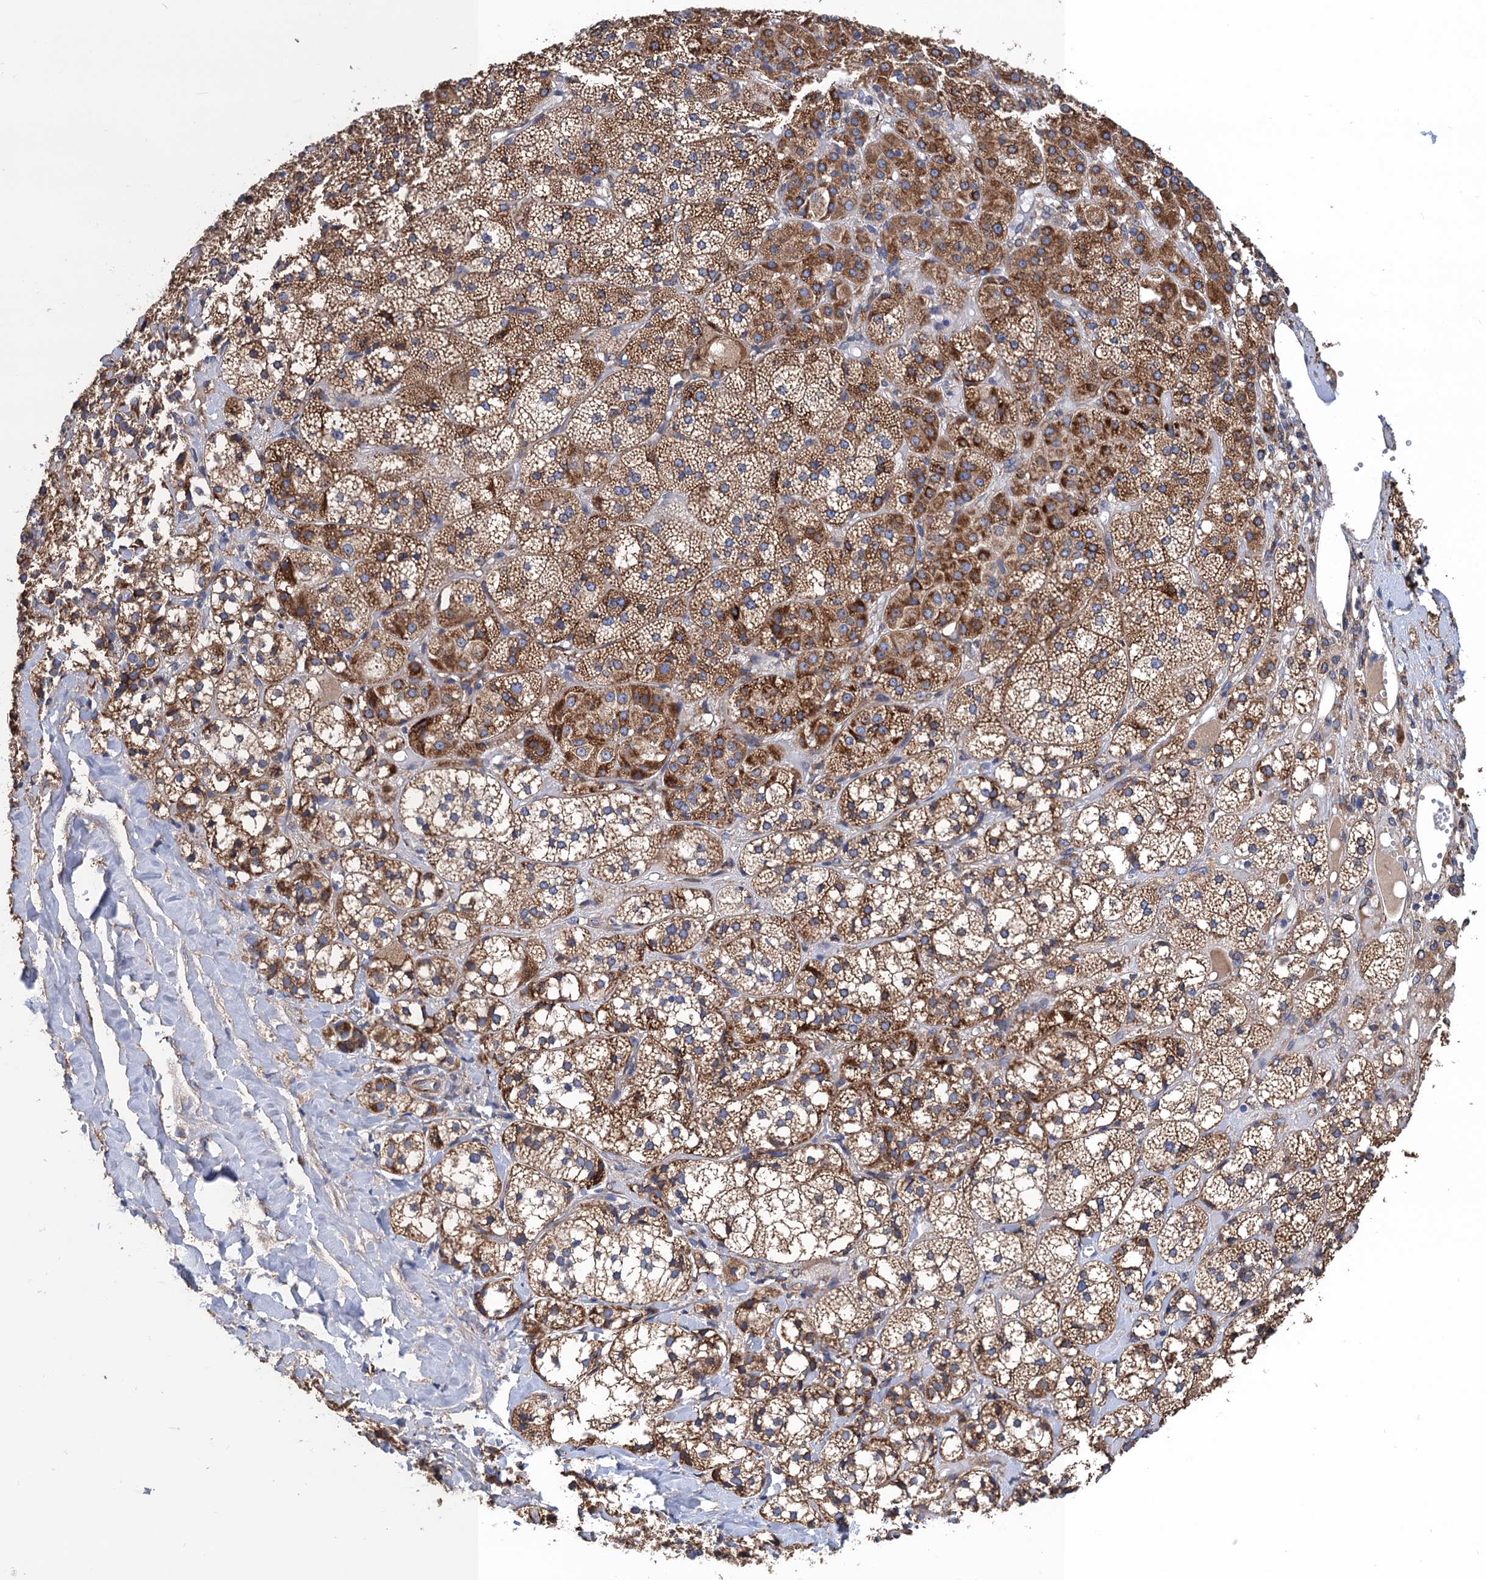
{"staining": {"intensity": "strong", "quantity": "25%-75%", "location": "cytoplasmic/membranous"}, "tissue": "adrenal gland", "cell_type": "Glandular cells", "image_type": "normal", "snomed": [{"axis": "morphology", "description": "Normal tissue, NOS"}, {"axis": "topography", "description": "Adrenal gland"}], "caption": "A high amount of strong cytoplasmic/membranous expression is present in about 25%-75% of glandular cells in normal adrenal gland. Nuclei are stained in blue.", "gene": "CNNM1", "patient": {"sex": "female", "age": 61}}